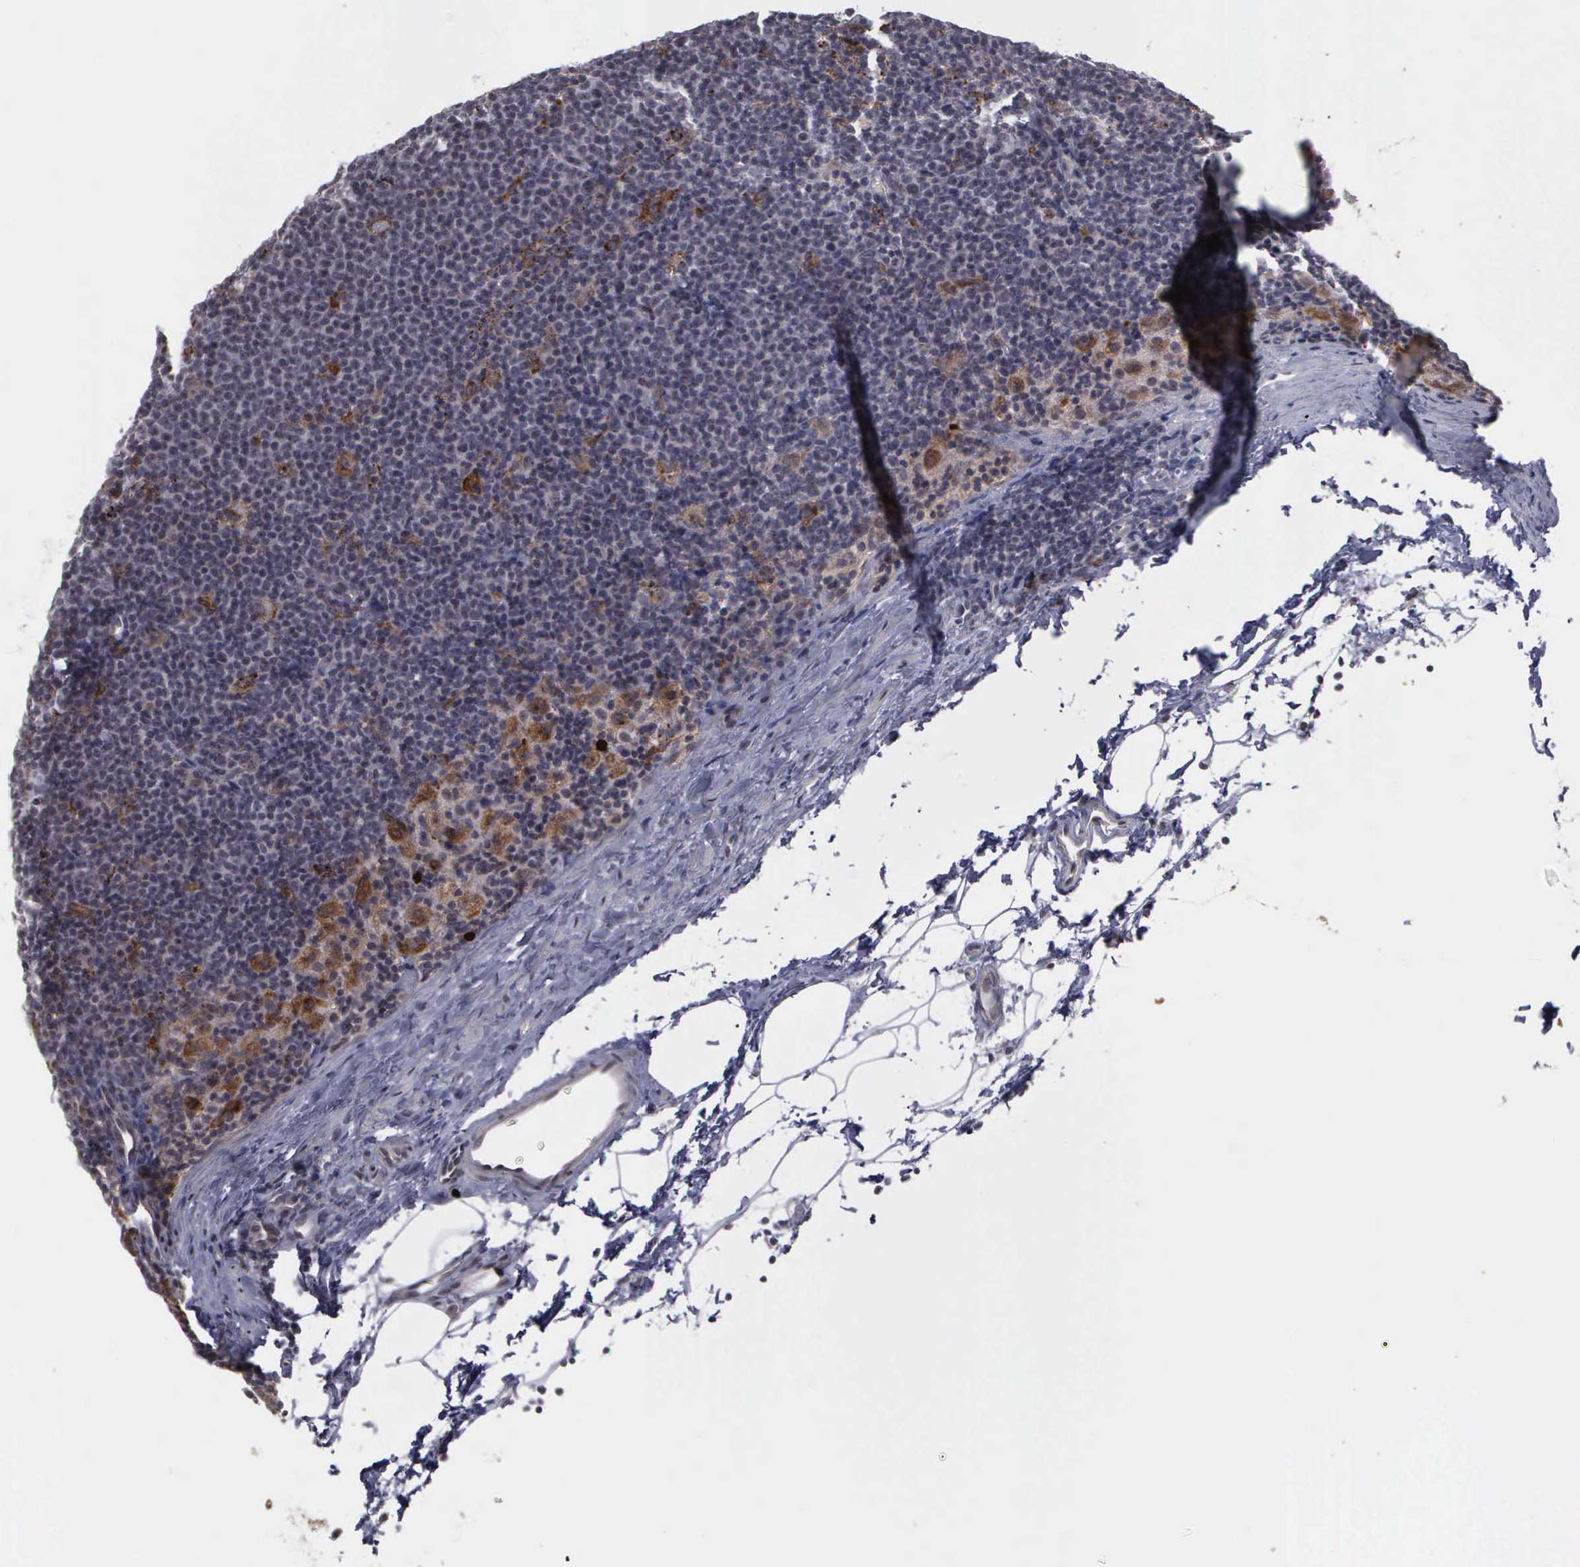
{"staining": {"intensity": "moderate", "quantity": "<25%", "location": "cytoplasmic/membranous"}, "tissue": "lymphoma", "cell_type": "Tumor cells", "image_type": "cancer", "snomed": [{"axis": "morphology", "description": "Malignant lymphoma, non-Hodgkin's type, Low grade"}, {"axis": "topography", "description": "Lymph node"}], "caption": "This photomicrograph shows immunohistochemistry staining of human lymphoma, with low moderate cytoplasmic/membranous expression in about <25% of tumor cells.", "gene": "MMP9", "patient": {"sex": "male", "age": 65}}